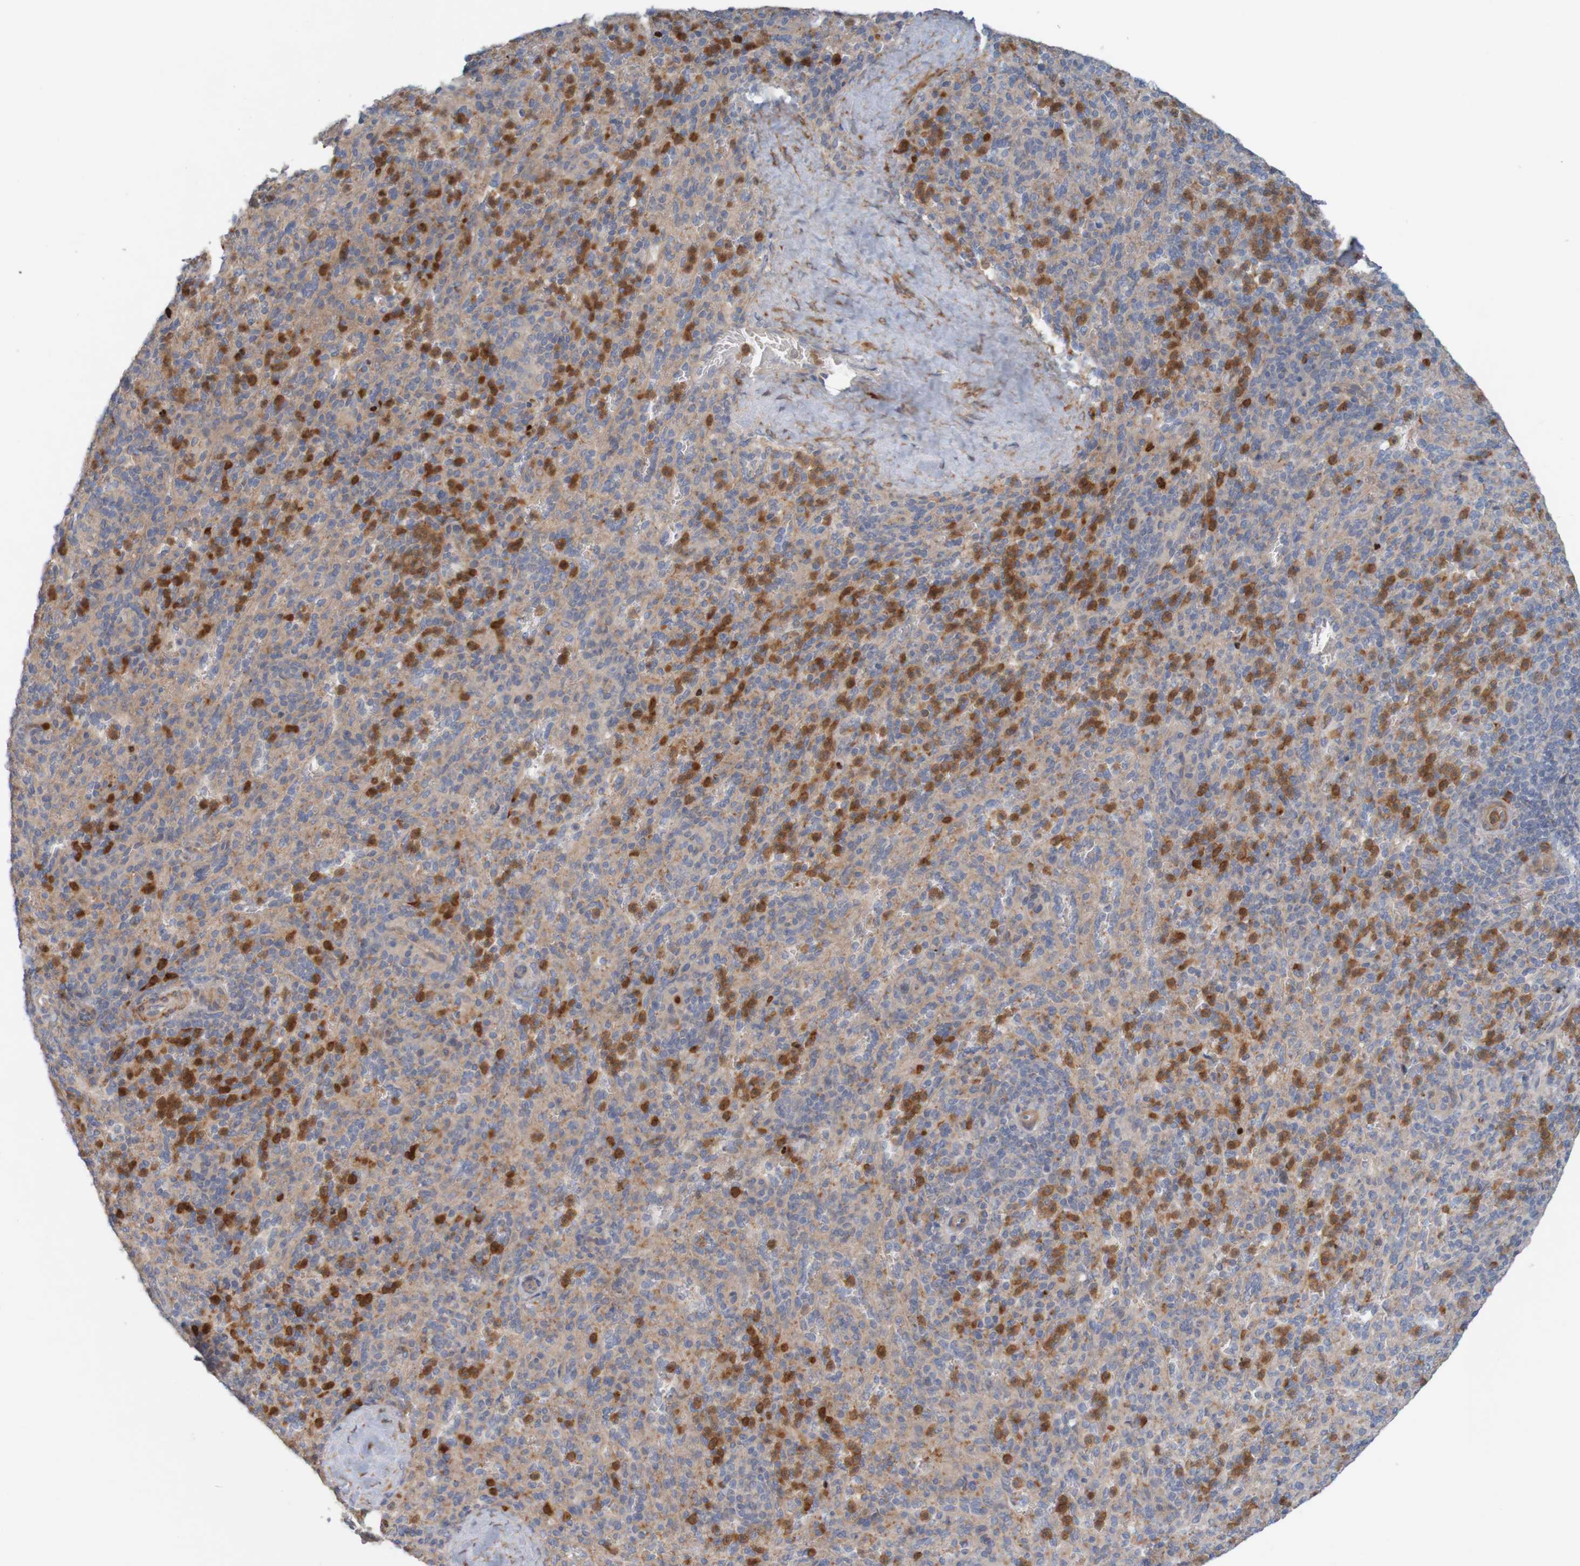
{"staining": {"intensity": "strong", "quantity": "25%-75%", "location": "cytoplasmic/membranous"}, "tissue": "spleen", "cell_type": "Cells in red pulp", "image_type": "normal", "snomed": [{"axis": "morphology", "description": "Normal tissue, NOS"}, {"axis": "topography", "description": "Spleen"}], "caption": "Immunohistochemistry image of benign spleen: spleen stained using immunohistochemistry (IHC) shows high levels of strong protein expression localized specifically in the cytoplasmic/membranous of cells in red pulp, appearing as a cytoplasmic/membranous brown color.", "gene": "KRT23", "patient": {"sex": "male", "age": 36}}